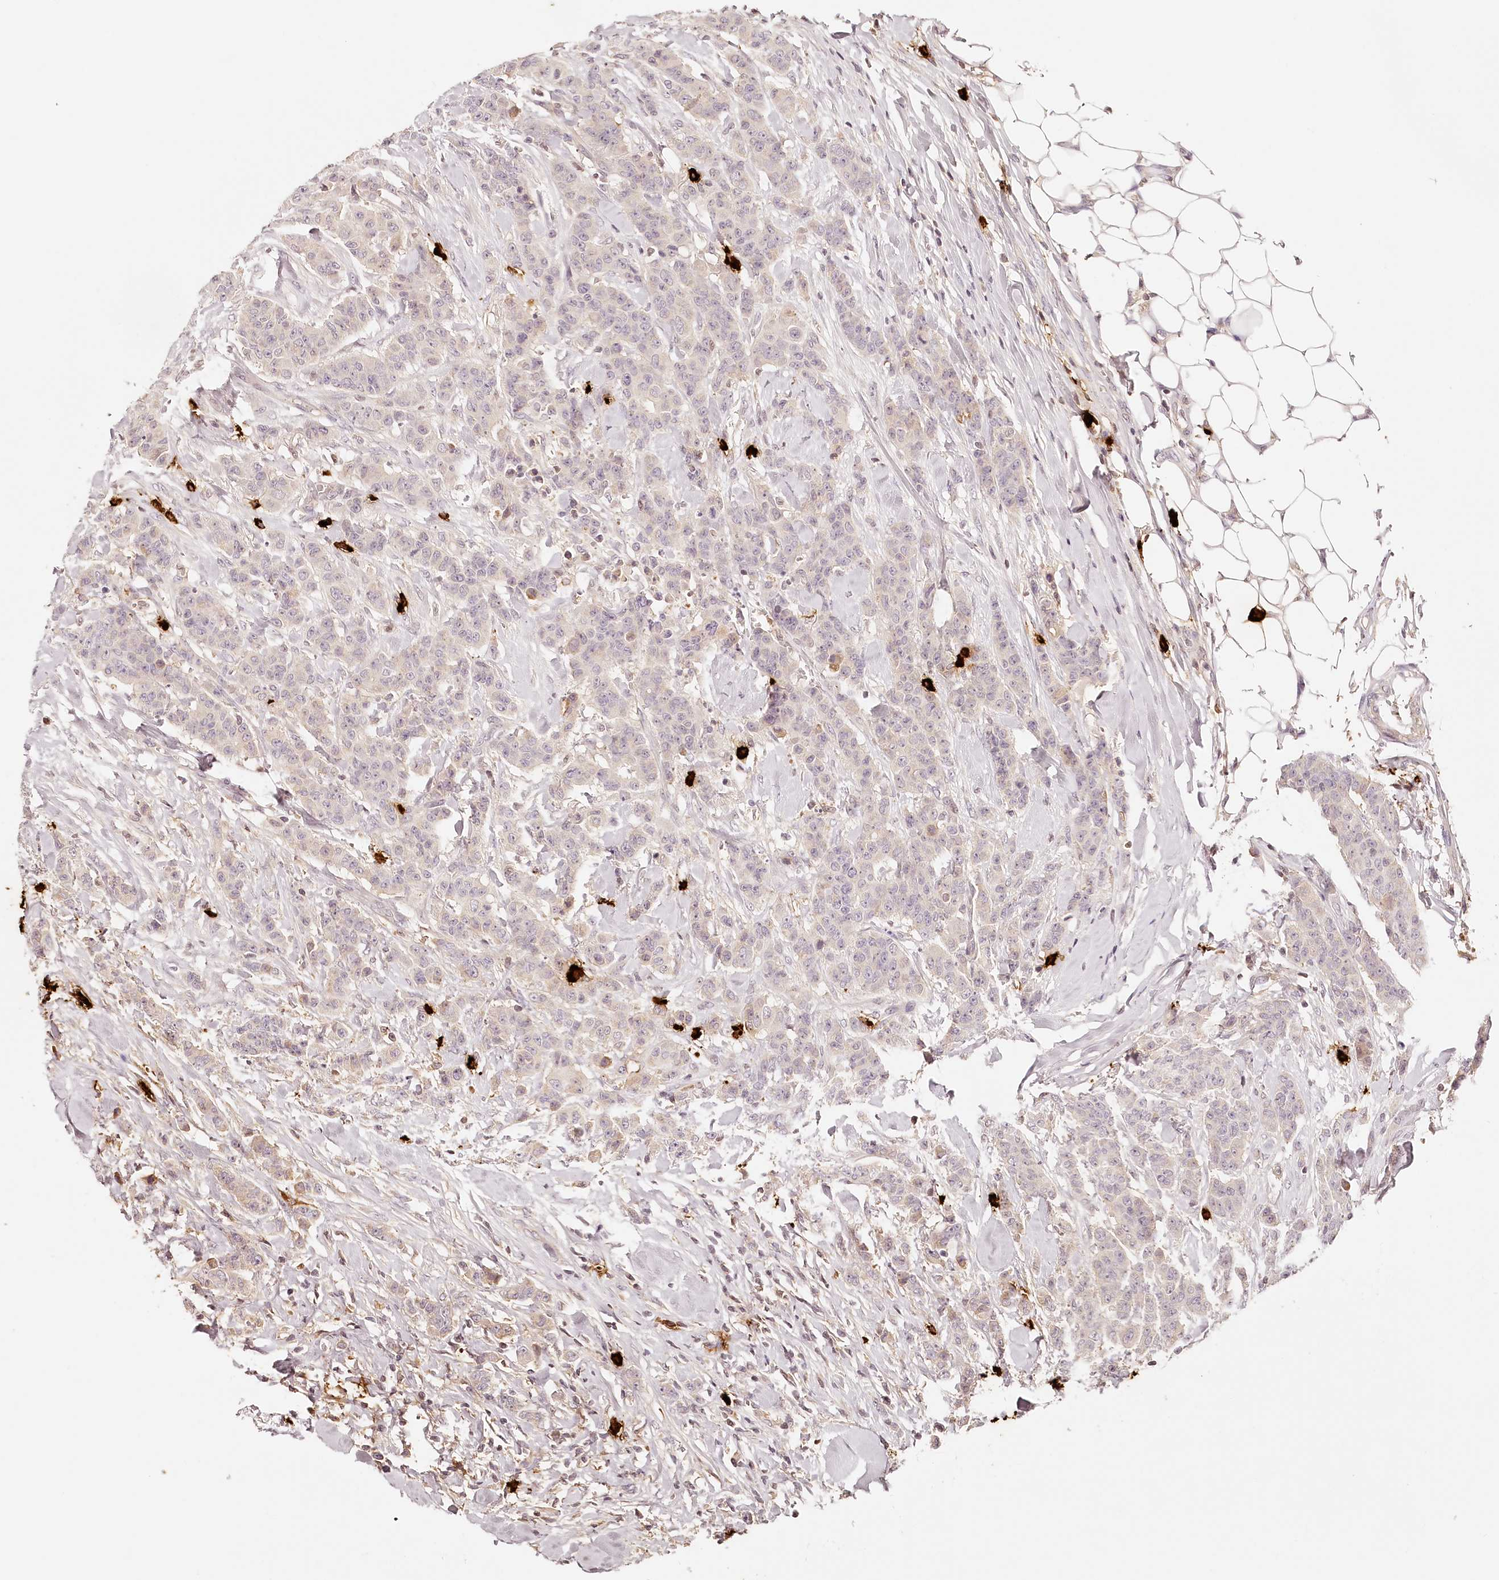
{"staining": {"intensity": "negative", "quantity": "none", "location": "none"}, "tissue": "breast cancer", "cell_type": "Tumor cells", "image_type": "cancer", "snomed": [{"axis": "morphology", "description": "Duct carcinoma"}, {"axis": "topography", "description": "Breast"}], "caption": "IHC image of neoplastic tissue: breast invasive ductal carcinoma stained with DAB (3,3'-diaminobenzidine) shows no significant protein positivity in tumor cells.", "gene": "SYNGR1", "patient": {"sex": "female", "age": 40}}